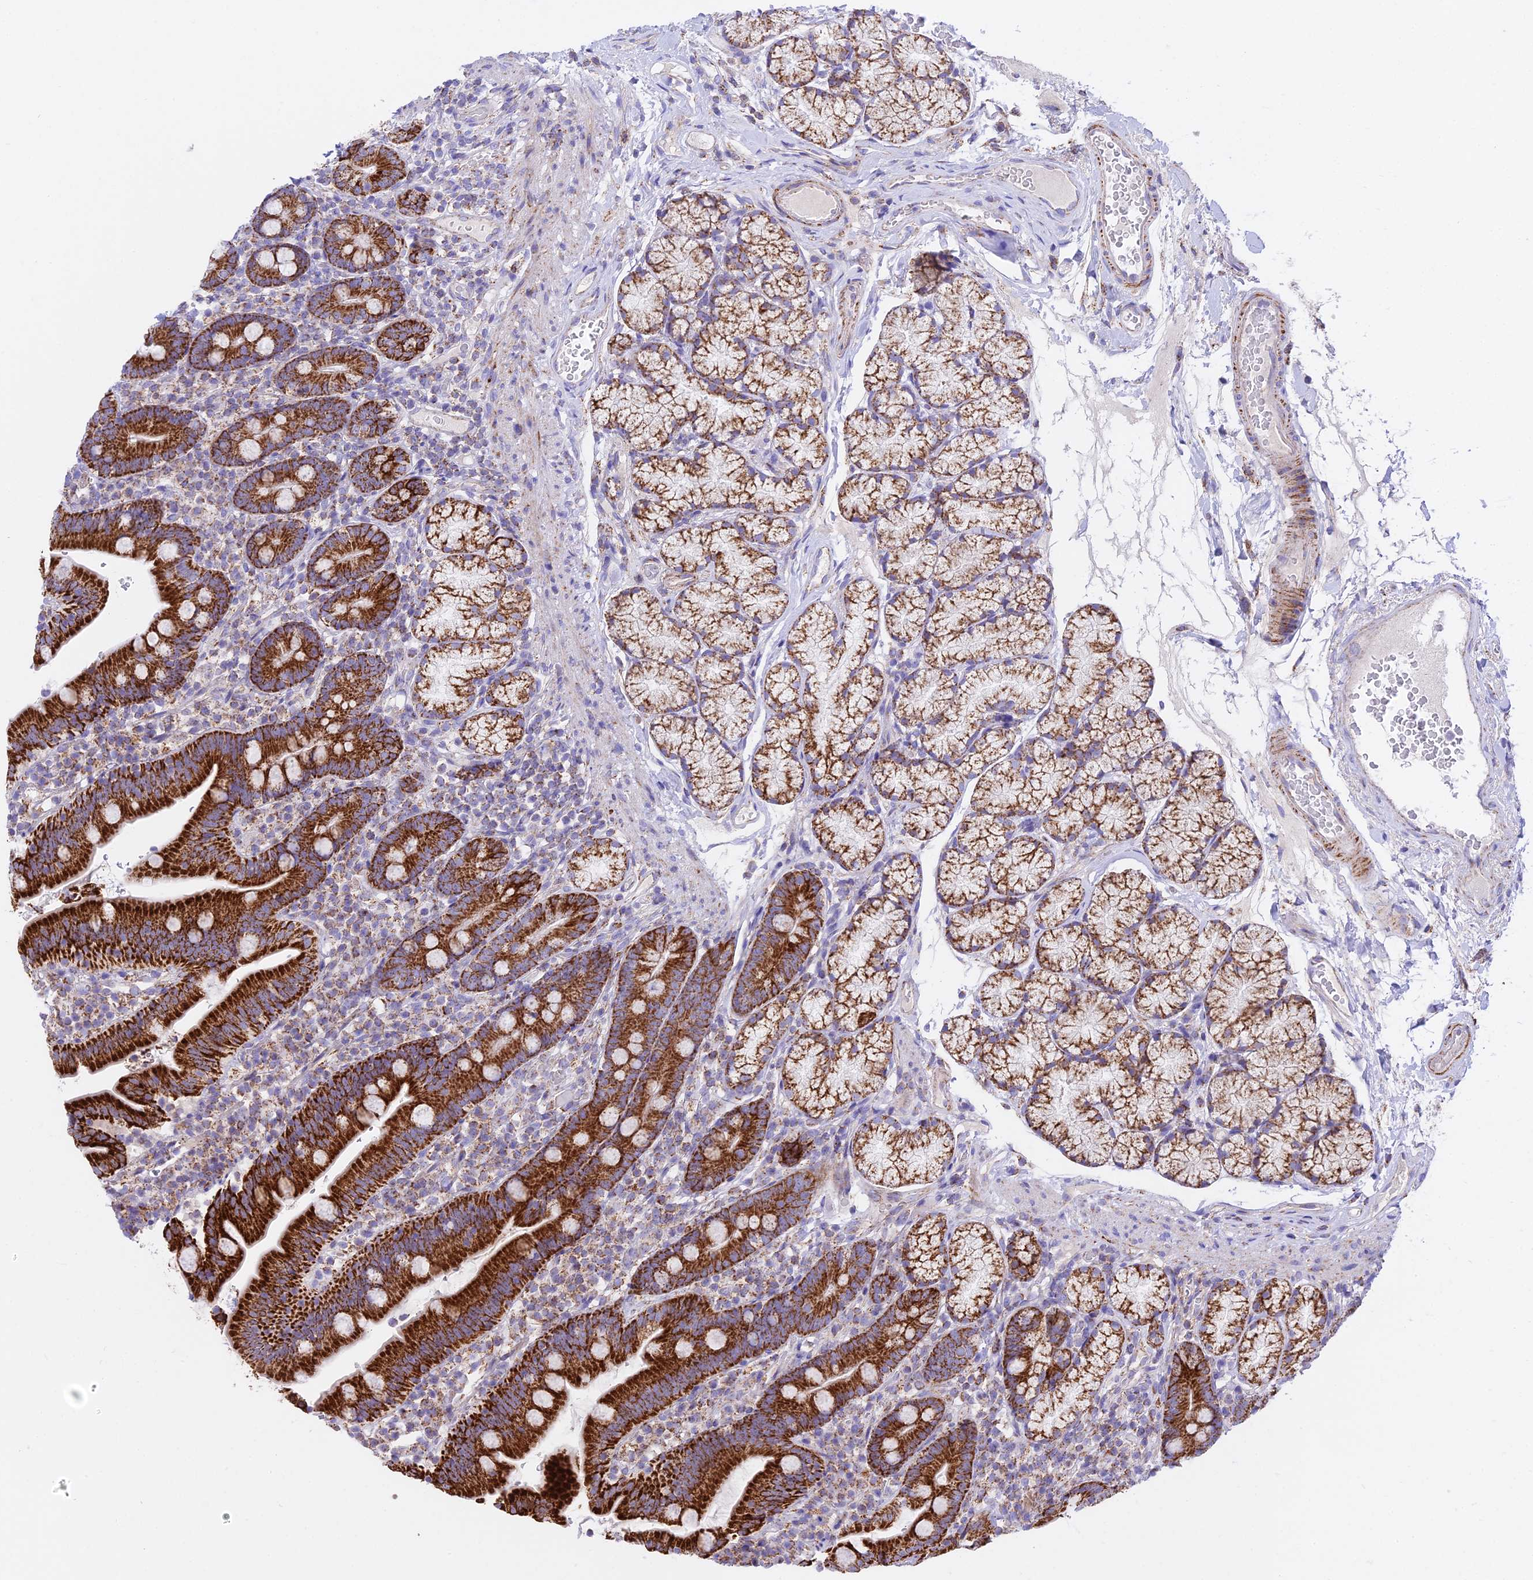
{"staining": {"intensity": "strong", "quantity": ">75%", "location": "cytoplasmic/membranous"}, "tissue": "duodenum", "cell_type": "Glandular cells", "image_type": "normal", "snomed": [{"axis": "morphology", "description": "Normal tissue, NOS"}, {"axis": "topography", "description": "Duodenum"}], "caption": "This micrograph reveals unremarkable duodenum stained with IHC to label a protein in brown. The cytoplasmic/membranous of glandular cells show strong positivity for the protein. Nuclei are counter-stained blue.", "gene": "HSDL2", "patient": {"sex": "female", "age": 67}}